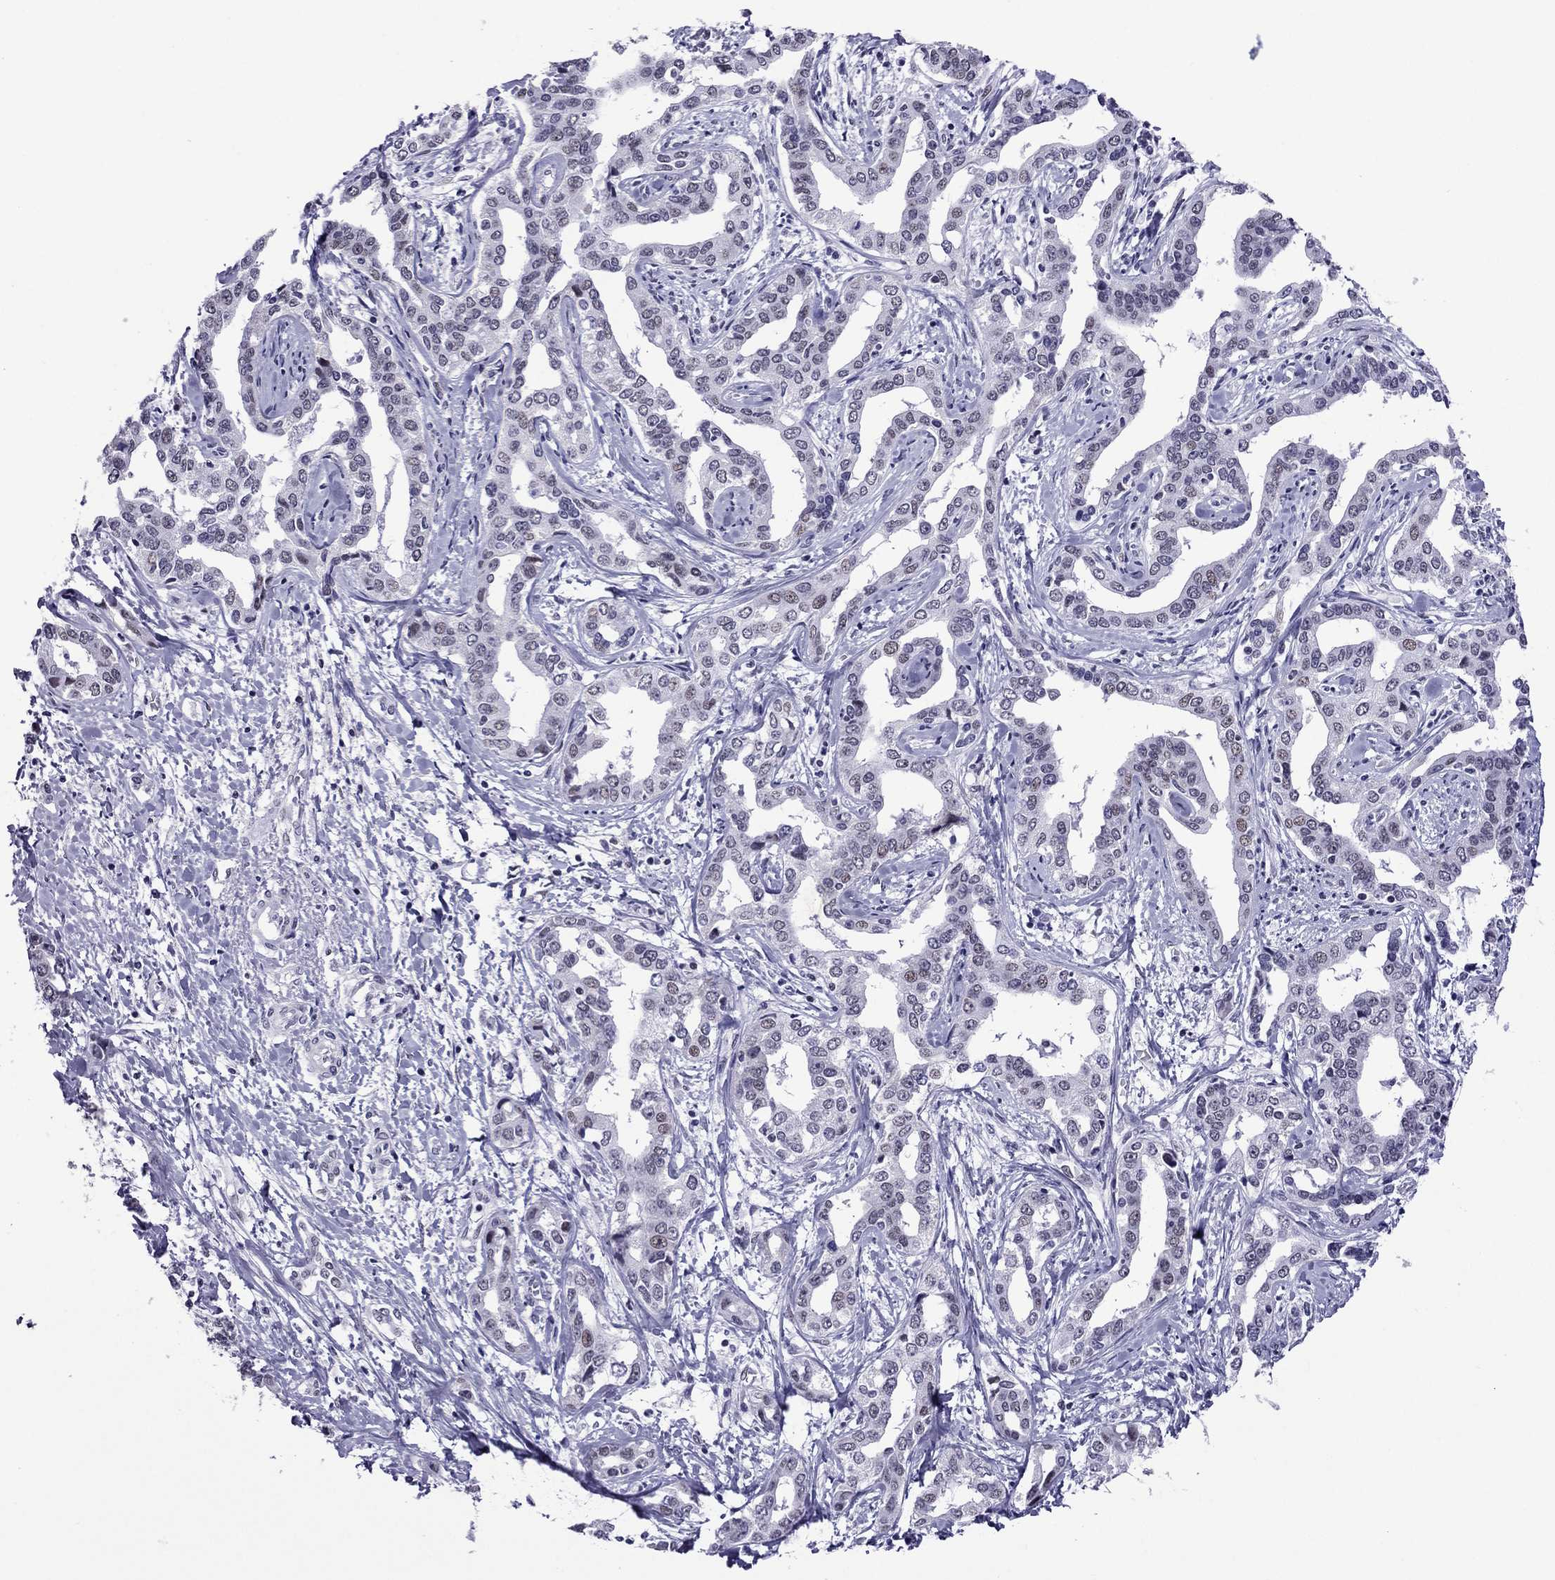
{"staining": {"intensity": "negative", "quantity": "none", "location": "none"}, "tissue": "liver cancer", "cell_type": "Tumor cells", "image_type": "cancer", "snomed": [{"axis": "morphology", "description": "Cholangiocarcinoma"}, {"axis": "topography", "description": "Liver"}], "caption": "This is a micrograph of IHC staining of liver cancer, which shows no staining in tumor cells.", "gene": "ZNF646", "patient": {"sex": "male", "age": 59}}